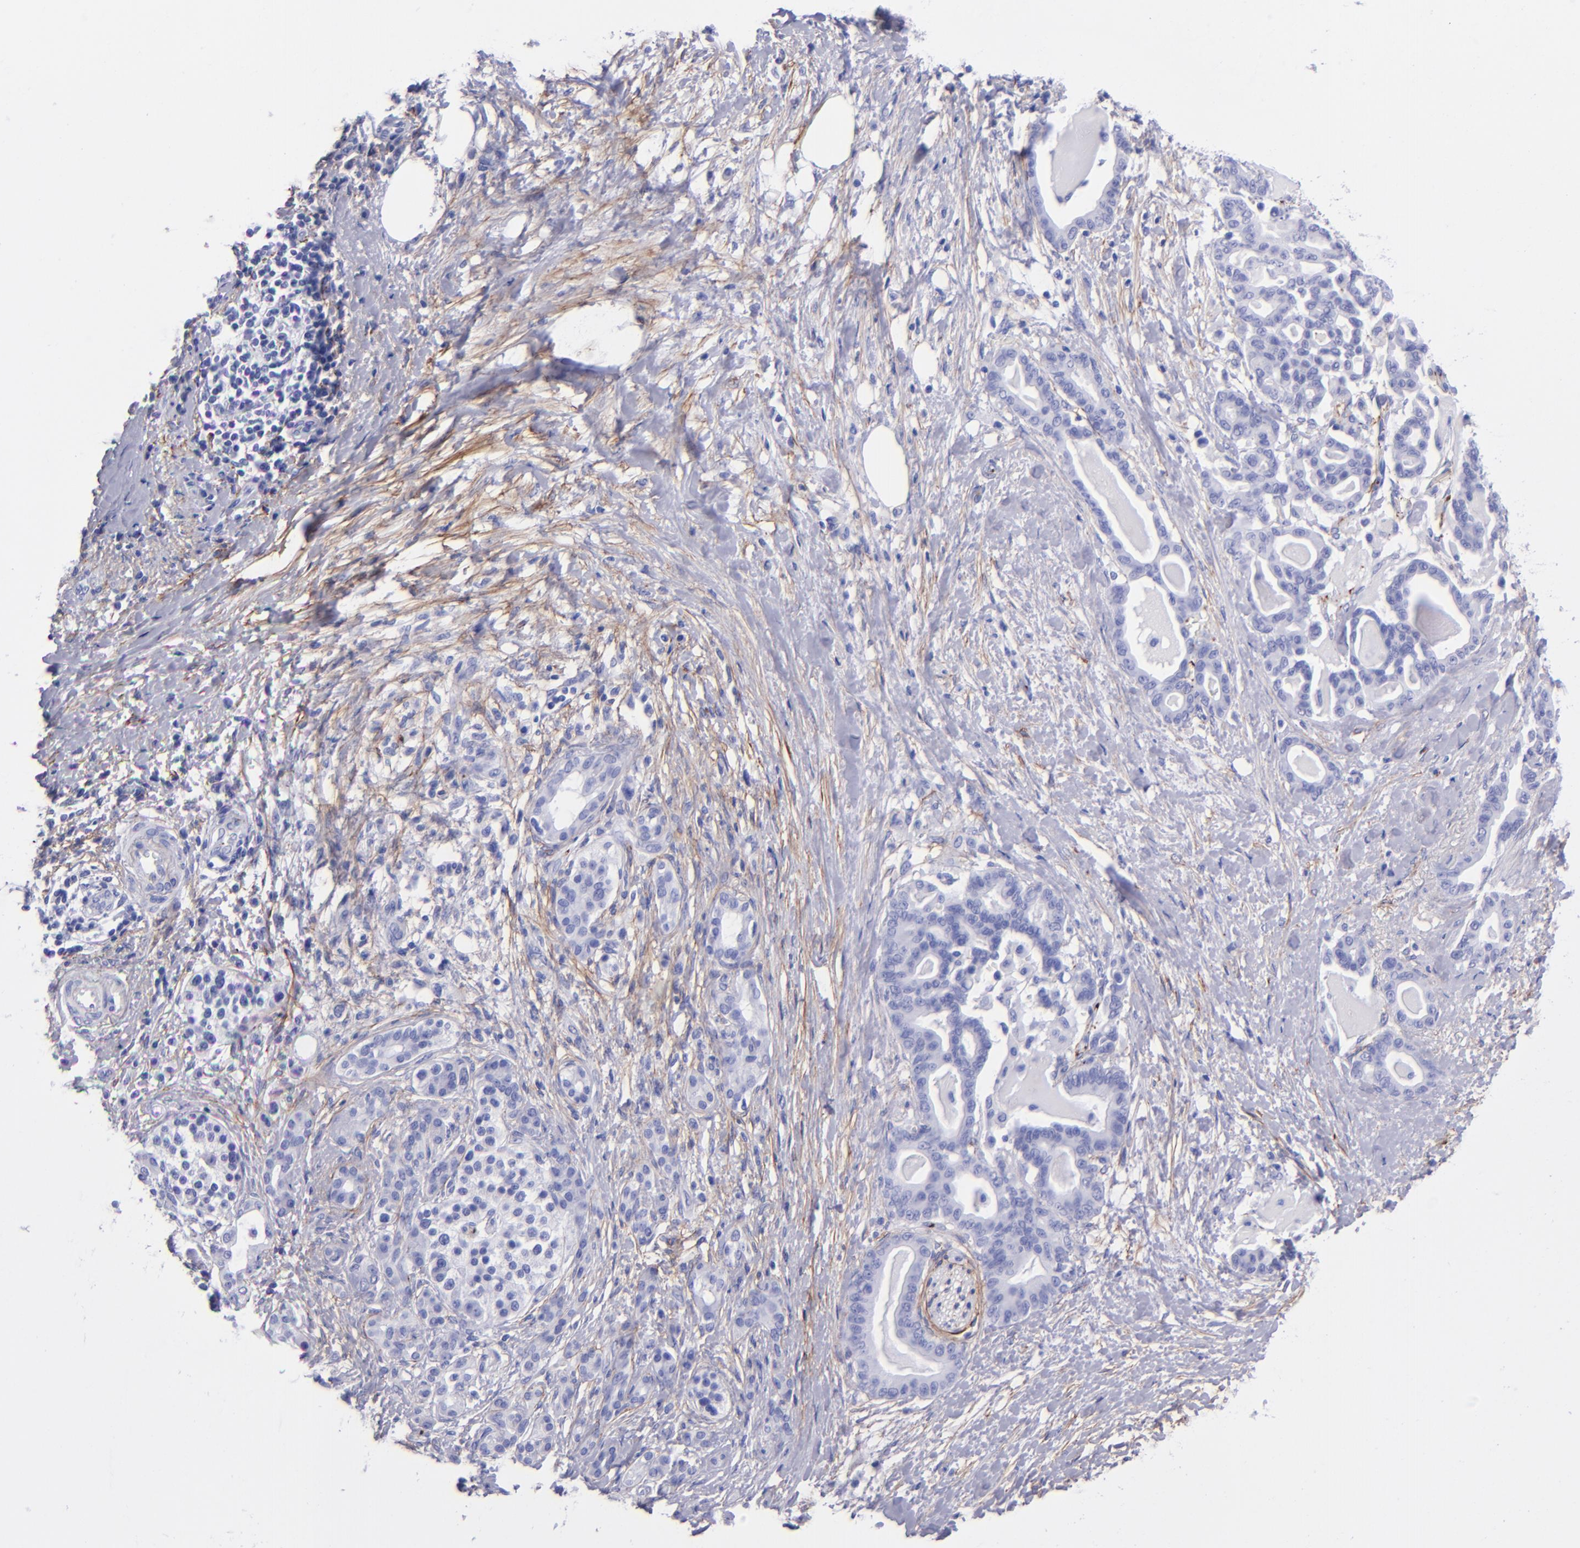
{"staining": {"intensity": "negative", "quantity": "none", "location": "none"}, "tissue": "pancreatic cancer", "cell_type": "Tumor cells", "image_type": "cancer", "snomed": [{"axis": "morphology", "description": "Adenocarcinoma, NOS"}, {"axis": "topography", "description": "Pancreas"}], "caption": "DAB (3,3'-diaminobenzidine) immunohistochemical staining of human adenocarcinoma (pancreatic) displays no significant expression in tumor cells. (DAB immunohistochemistry, high magnification).", "gene": "EFCAB13", "patient": {"sex": "male", "age": 63}}